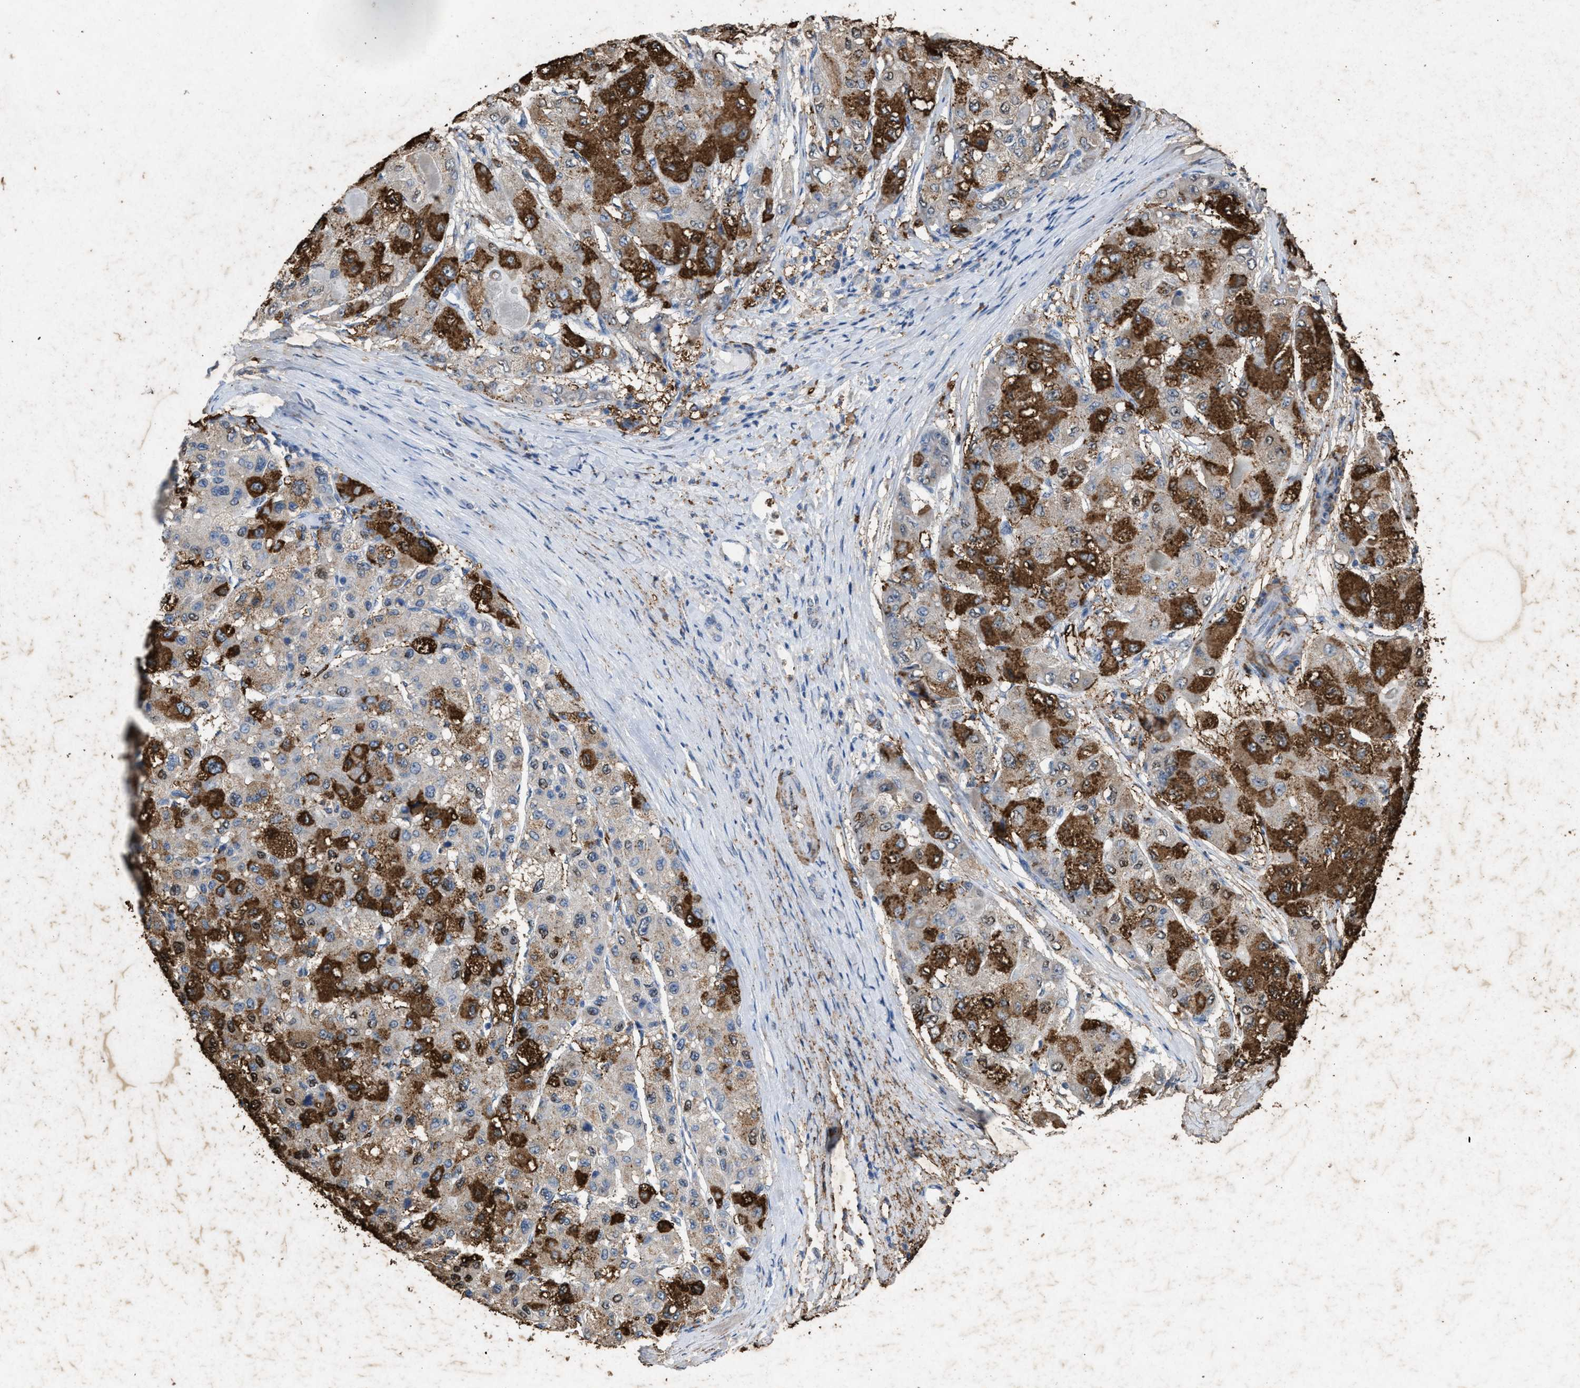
{"staining": {"intensity": "strong", "quantity": "25%-75%", "location": "cytoplasmic/membranous"}, "tissue": "liver cancer", "cell_type": "Tumor cells", "image_type": "cancer", "snomed": [{"axis": "morphology", "description": "Carcinoma, Hepatocellular, NOS"}, {"axis": "topography", "description": "Liver"}], "caption": "Approximately 25%-75% of tumor cells in human liver cancer reveal strong cytoplasmic/membranous protein staining as visualized by brown immunohistochemical staining.", "gene": "LTB4R2", "patient": {"sex": "male", "age": 80}}